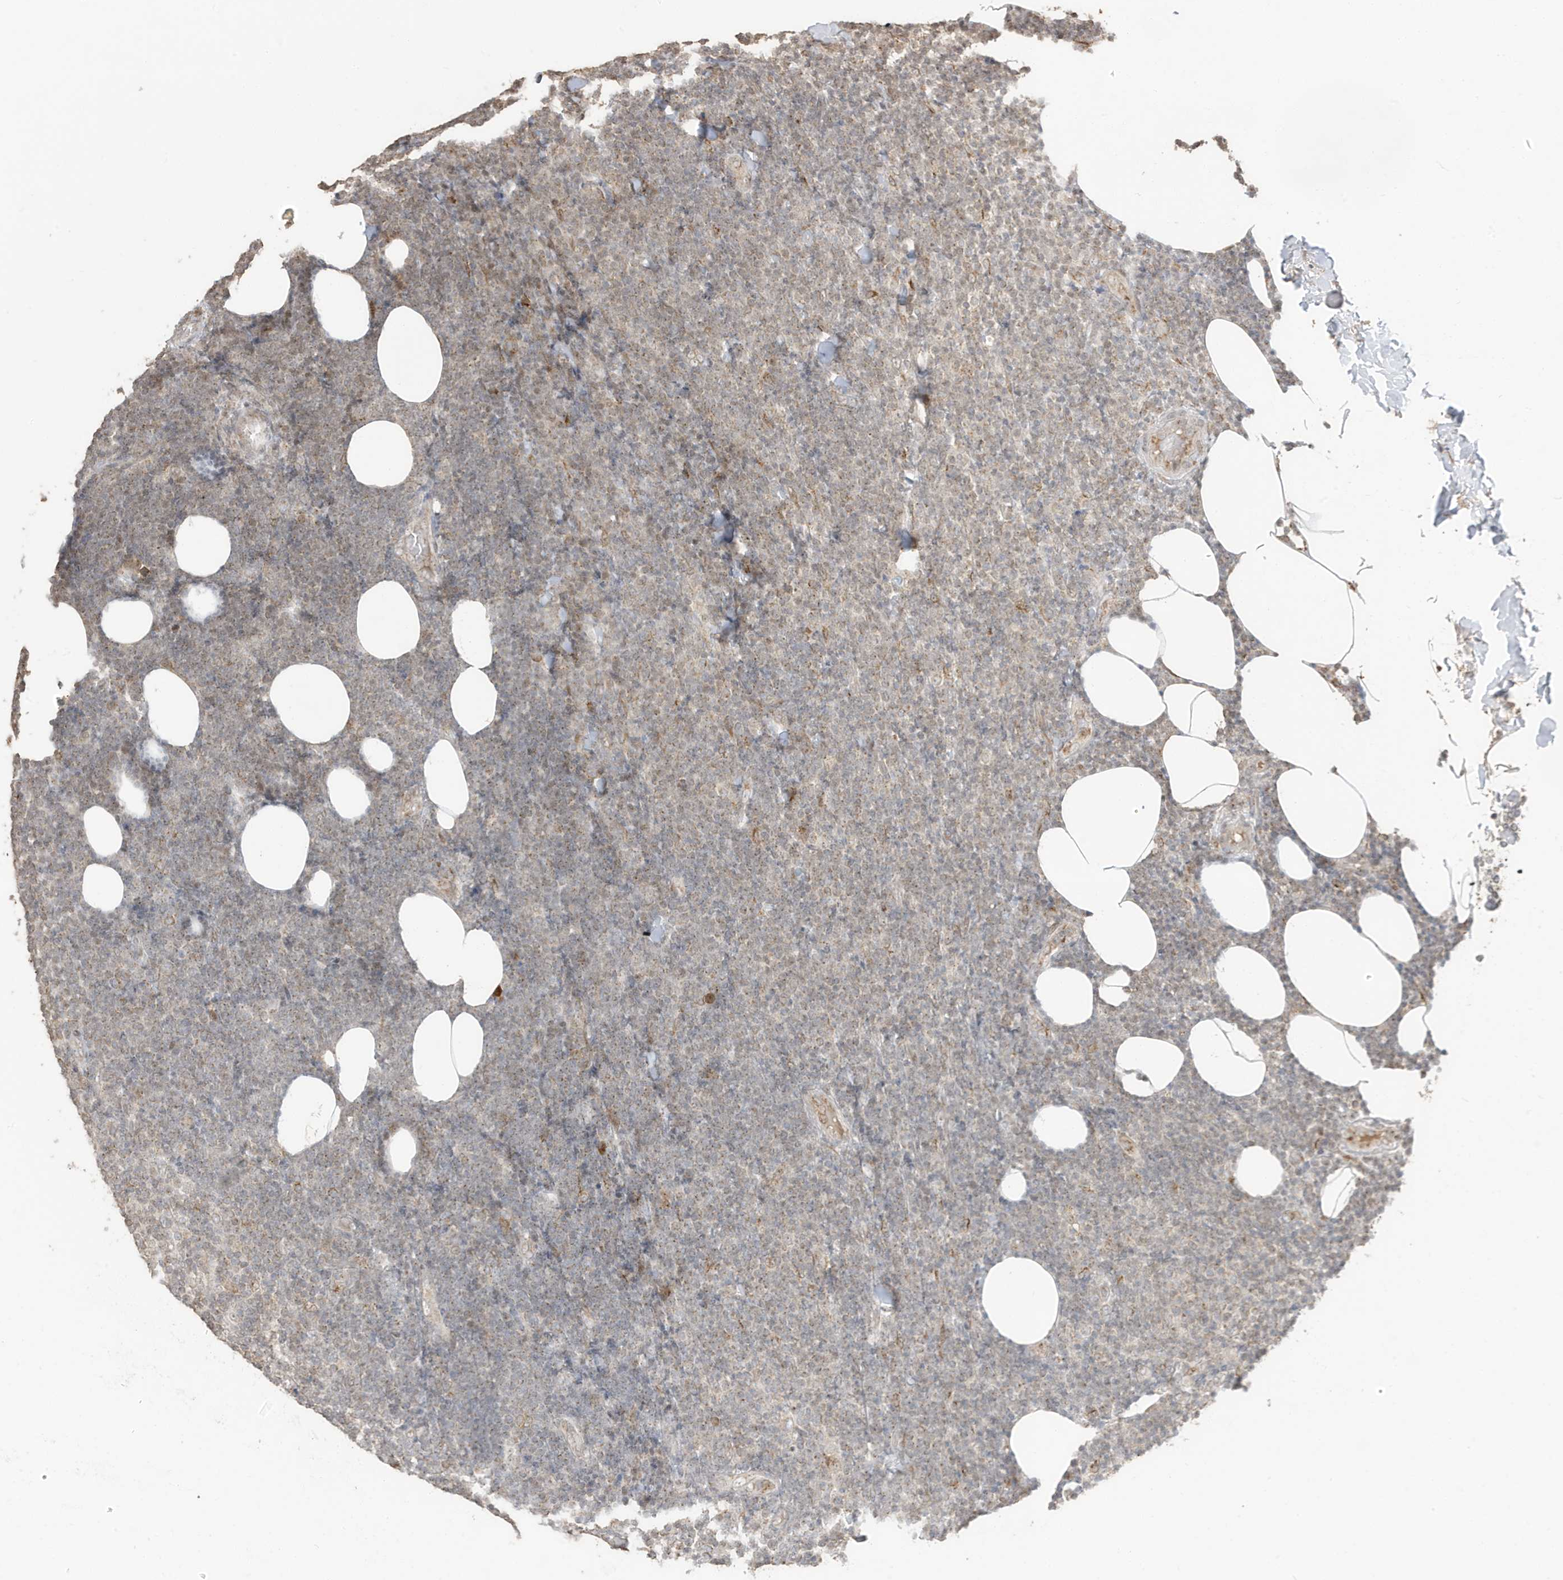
{"staining": {"intensity": "negative", "quantity": "none", "location": "none"}, "tissue": "lymphoma", "cell_type": "Tumor cells", "image_type": "cancer", "snomed": [{"axis": "morphology", "description": "Malignant lymphoma, non-Hodgkin's type, Low grade"}, {"axis": "topography", "description": "Lymph node"}], "caption": "IHC of human lymphoma exhibits no staining in tumor cells. The staining was performed using DAB (3,3'-diaminobenzidine) to visualize the protein expression in brown, while the nuclei were stained in blue with hematoxylin (Magnification: 20x).", "gene": "RER1", "patient": {"sex": "male", "age": 66}}